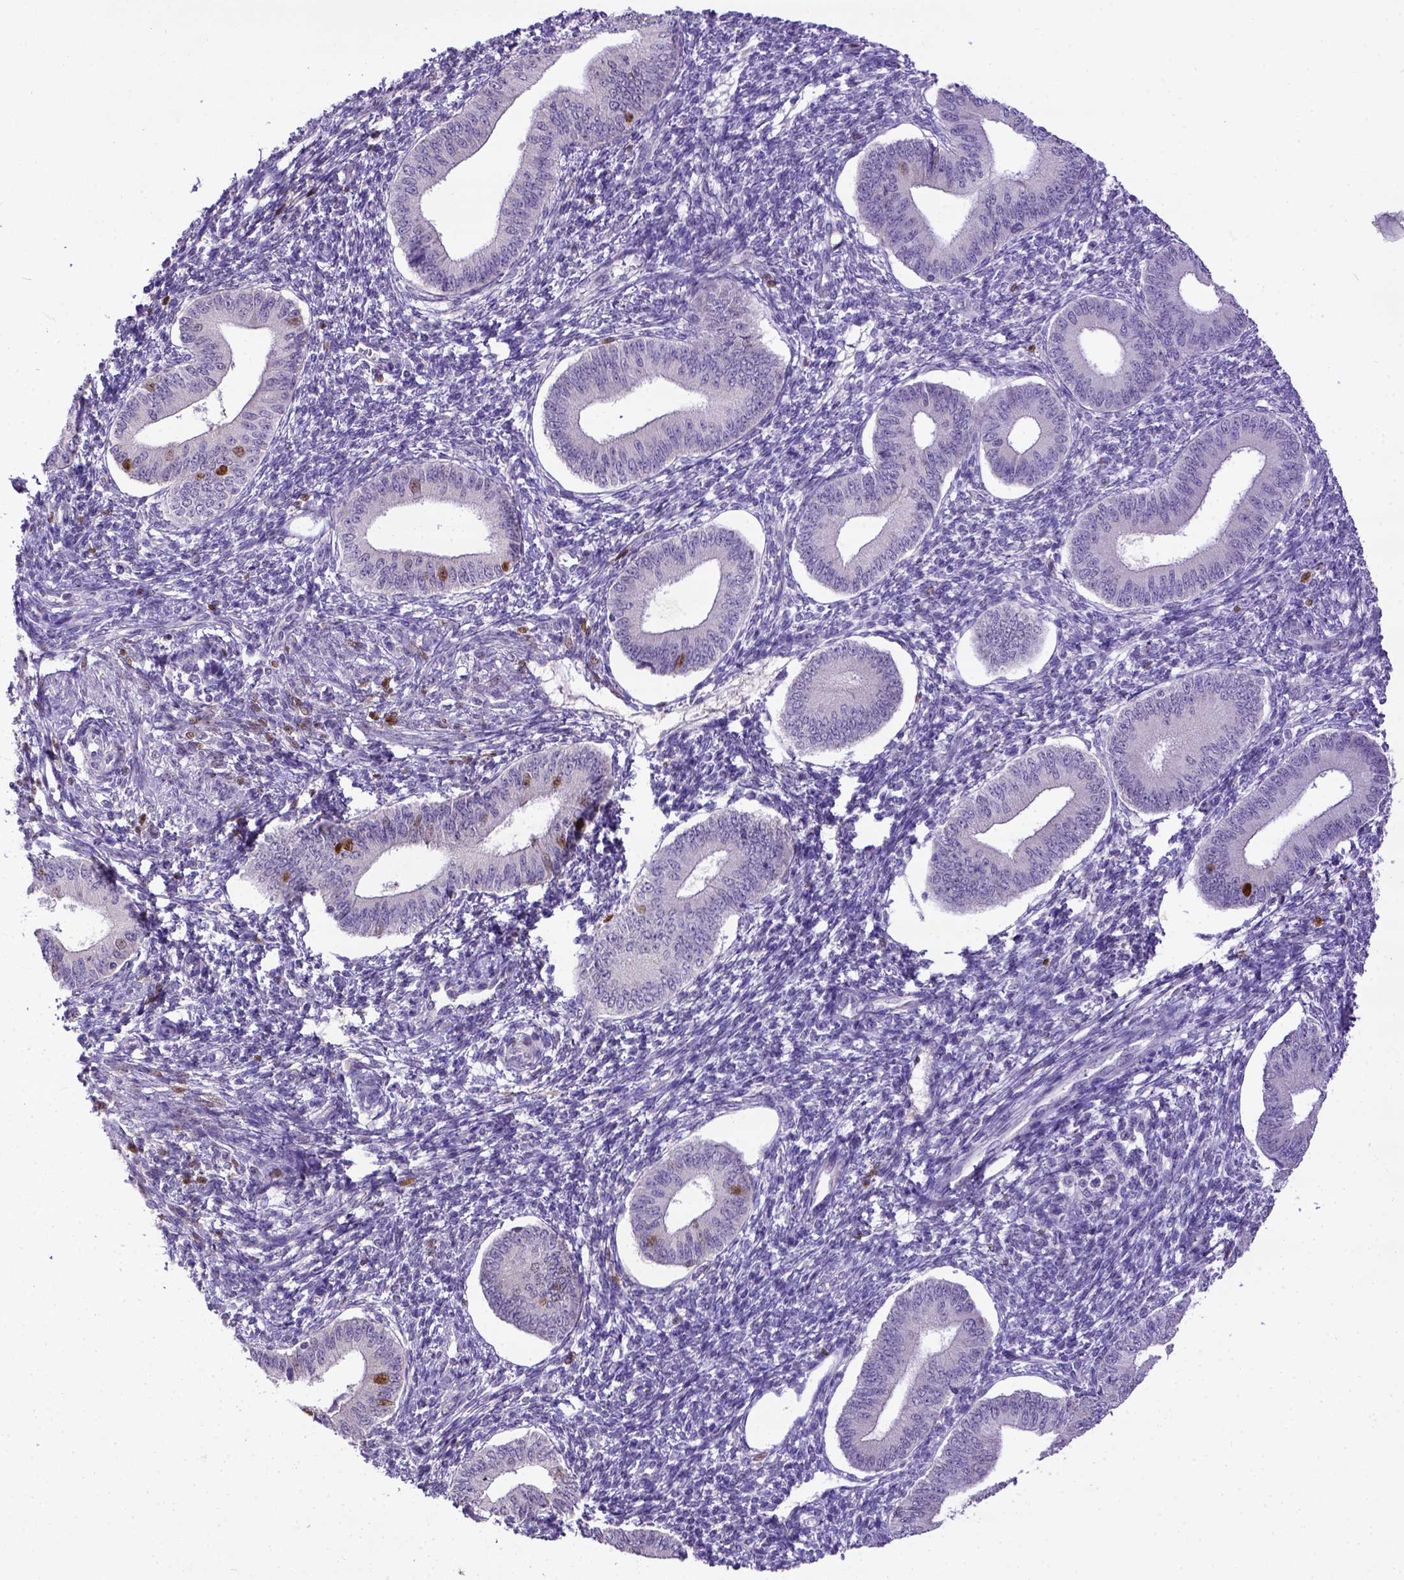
{"staining": {"intensity": "negative", "quantity": "none", "location": "none"}, "tissue": "endometrium", "cell_type": "Cells in endometrial stroma", "image_type": "normal", "snomed": [{"axis": "morphology", "description": "Normal tissue, NOS"}, {"axis": "topography", "description": "Endometrium"}], "caption": "Immunohistochemical staining of benign endometrium shows no significant expression in cells in endometrial stroma.", "gene": "CDKN1A", "patient": {"sex": "female", "age": 42}}